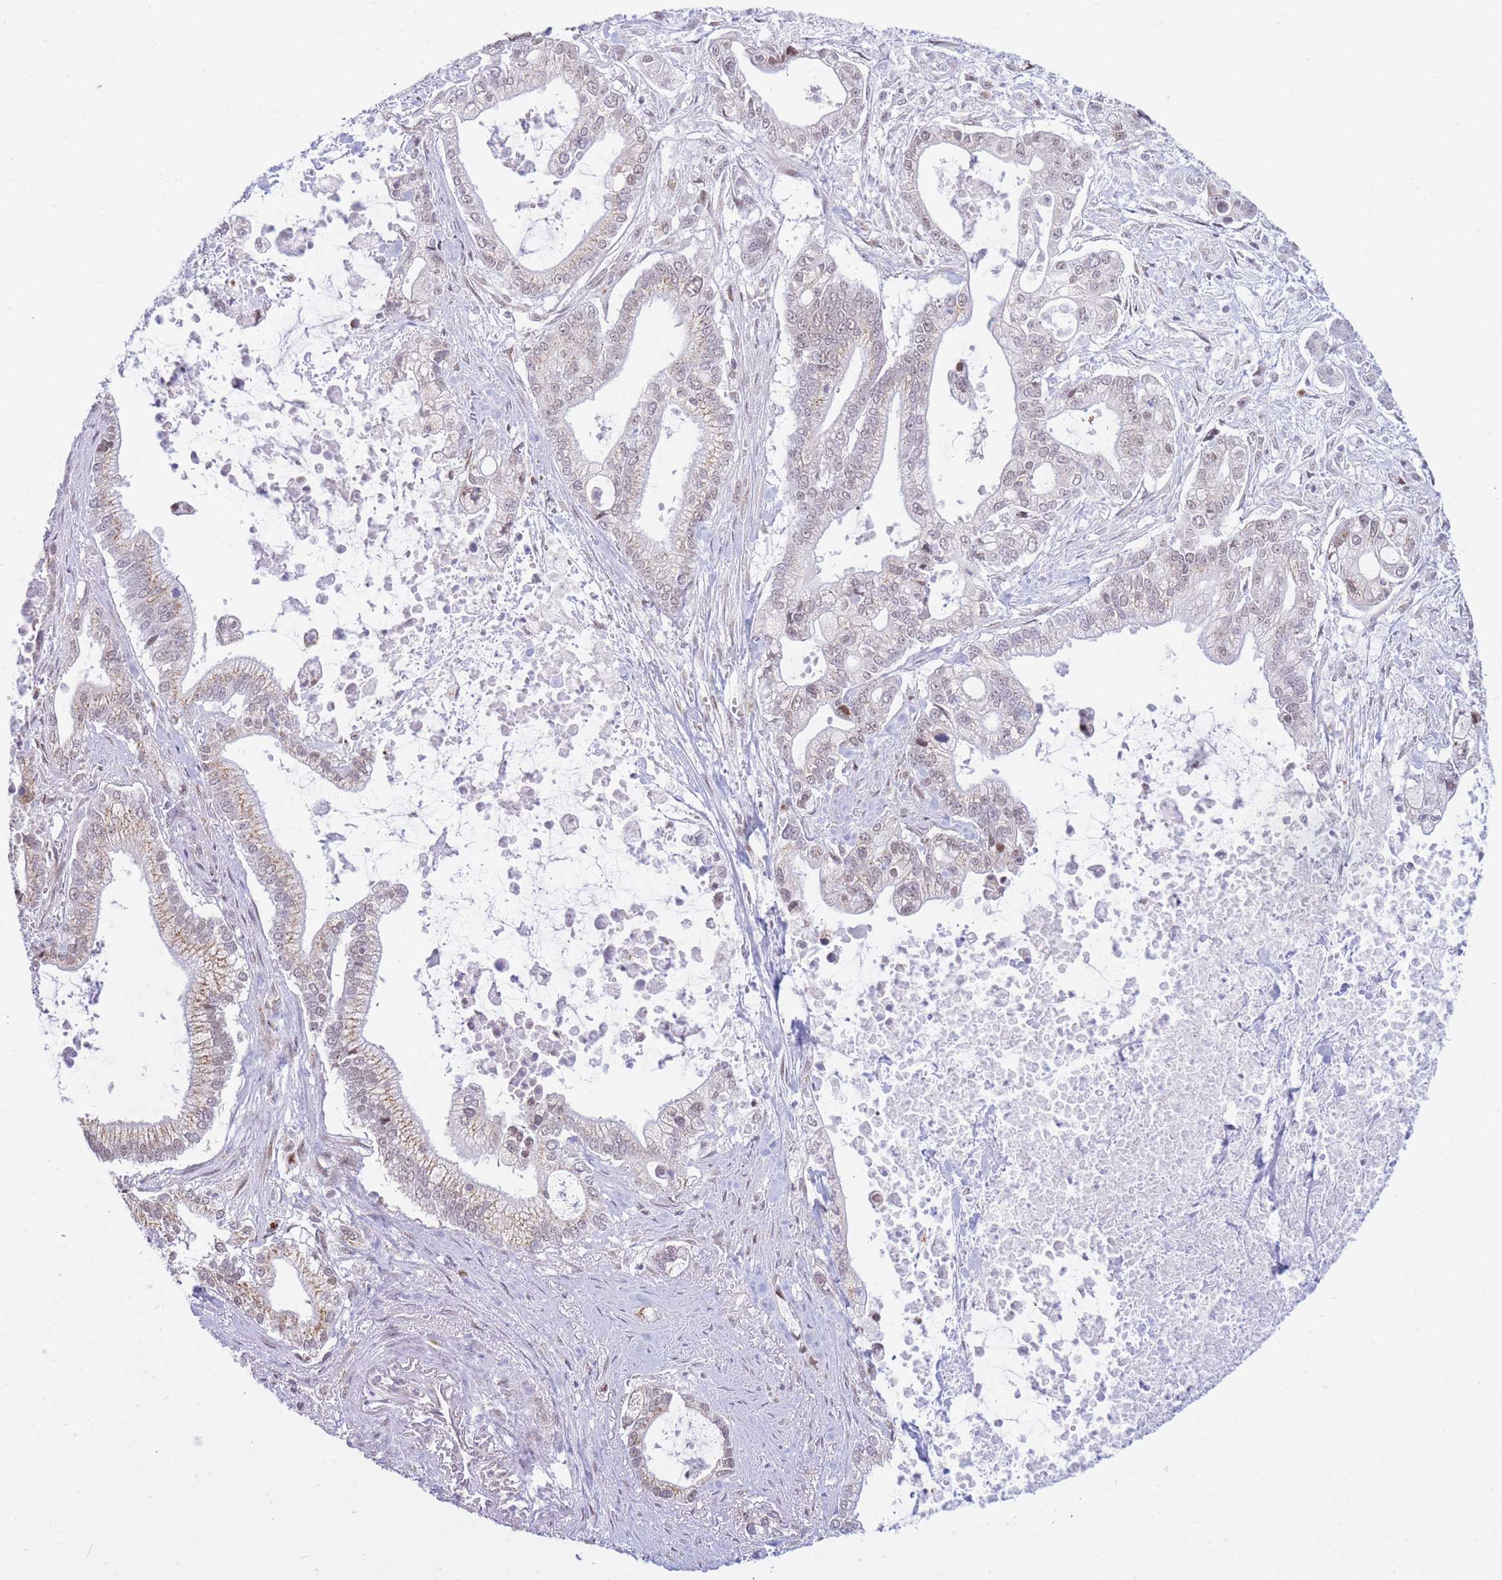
{"staining": {"intensity": "moderate", "quantity": "<25%", "location": "cytoplasmic/membranous"}, "tissue": "pancreatic cancer", "cell_type": "Tumor cells", "image_type": "cancer", "snomed": [{"axis": "morphology", "description": "Adenocarcinoma, NOS"}, {"axis": "topography", "description": "Pancreas"}], "caption": "IHC of pancreatic adenocarcinoma reveals low levels of moderate cytoplasmic/membranous positivity in about <25% of tumor cells.", "gene": "INO80C", "patient": {"sex": "male", "age": 69}}